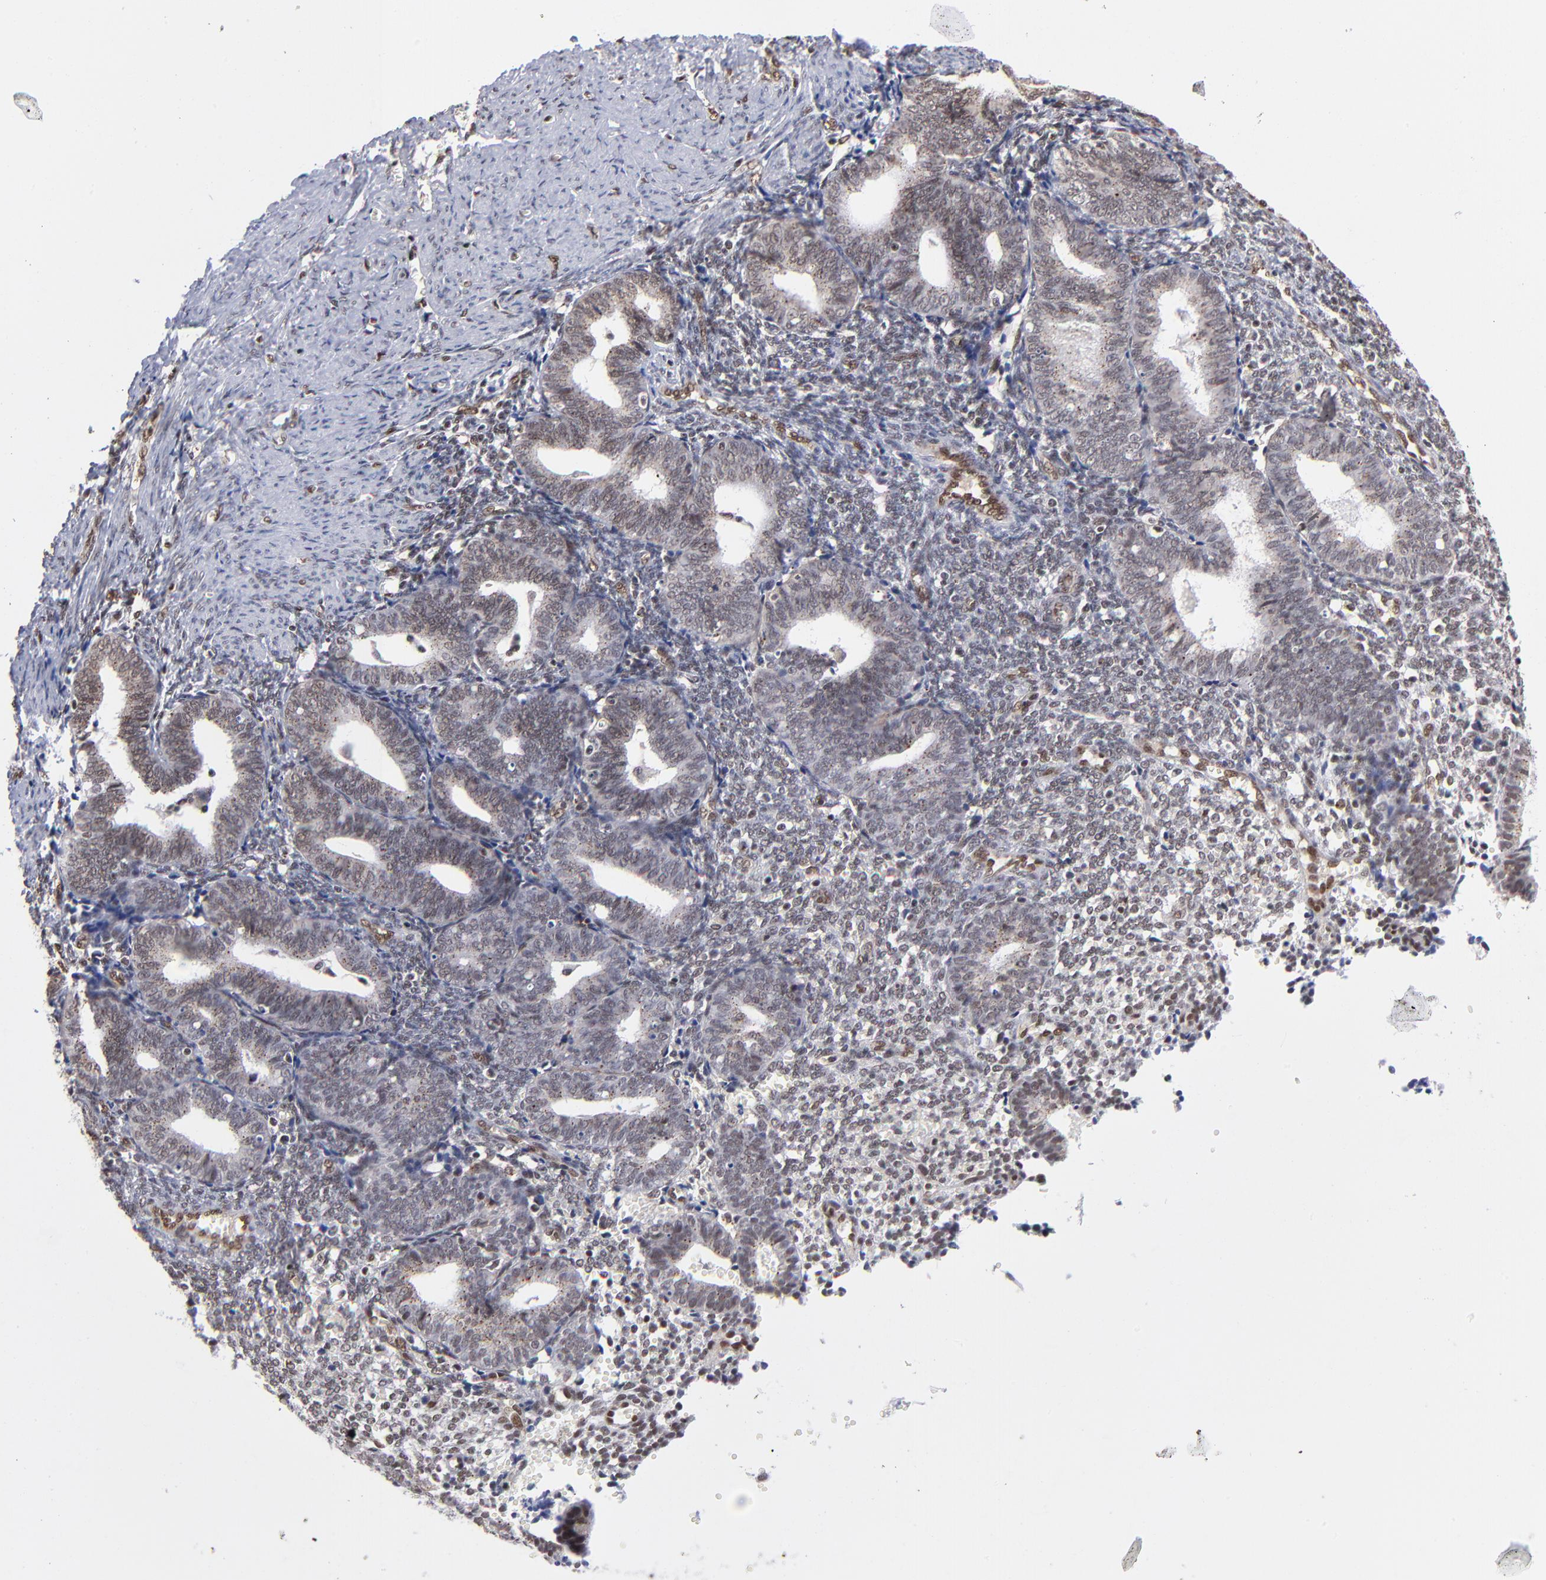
{"staining": {"intensity": "weak", "quantity": "<25%", "location": "nuclear"}, "tissue": "endometrium", "cell_type": "Cells in endometrial stroma", "image_type": "normal", "snomed": [{"axis": "morphology", "description": "Normal tissue, NOS"}, {"axis": "topography", "description": "Endometrium"}], "caption": "Photomicrograph shows no protein positivity in cells in endometrial stroma of benign endometrium.", "gene": "GABPA", "patient": {"sex": "female", "age": 61}}